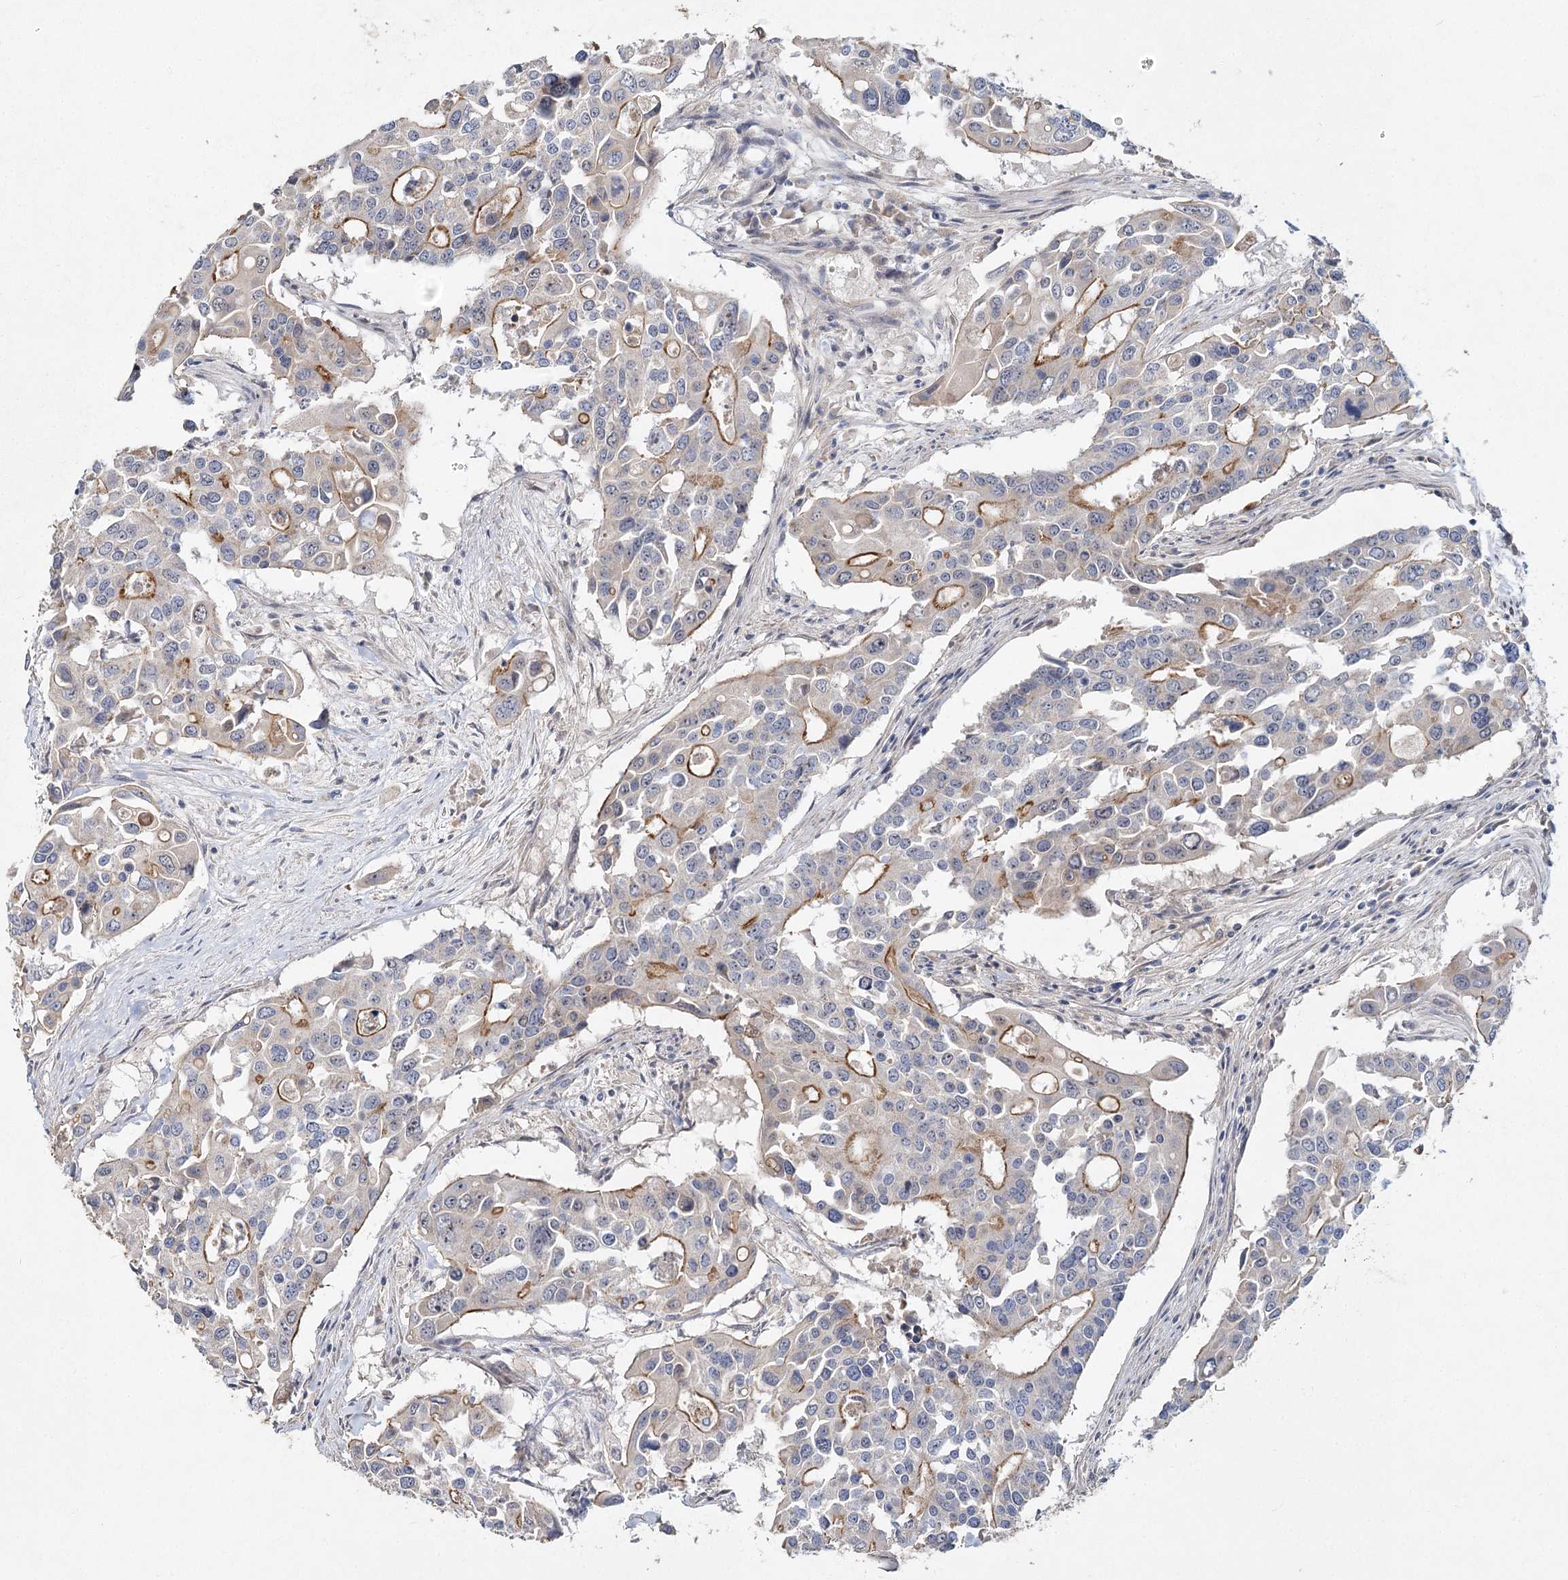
{"staining": {"intensity": "moderate", "quantity": "25%-75%", "location": "cytoplasmic/membranous"}, "tissue": "colorectal cancer", "cell_type": "Tumor cells", "image_type": "cancer", "snomed": [{"axis": "morphology", "description": "Adenocarcinoma, NOS"}, {"axis": "topography", "description": "Colon"}], "caption": "Immunohistochemical staining of adenocarcinoma (colorectal) exhibits medium levels of moderate cytoplasmic/membranous staining in approximately 25%-75% of tumor cells.", "gene": "ANGPTL5", "patient": {"sex": "male", "age": 77}}